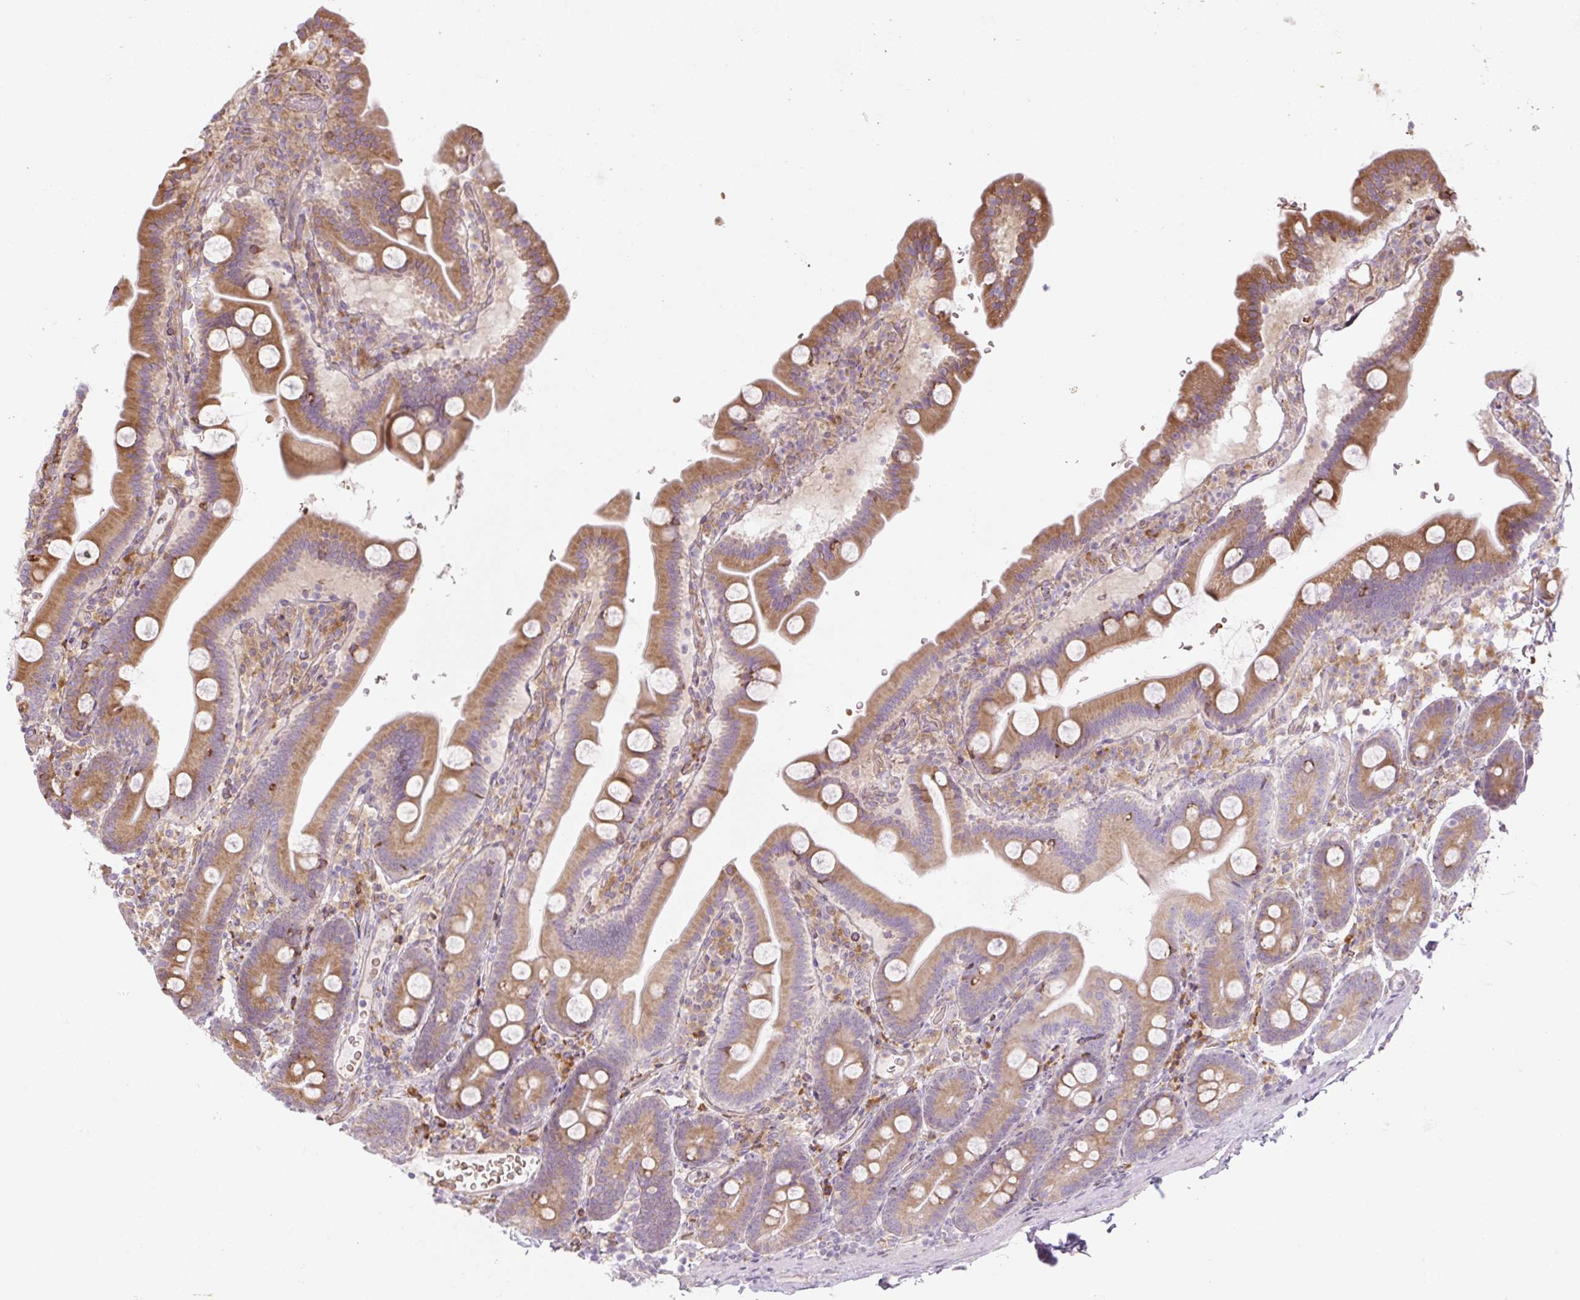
{"staining": {"intensity": "moderate", "quantity": ">75%", "location": "cytoplasmic/membranous"}, "tissue": "duodenum", "cell_type": "Glandular cells", "image_type": "normal", "snomed": [{"axis": "morphology", "description": "Normal tissue, NOS"}, {"axis": "topography", "description": "Duodenum"}], "caption": "Protein staining of normal duodenum demonstrates moderate cytoplasmic/membranous expression in approximately >75% of glandular cells. The staining was performed using DAB to visualize the protein expression in brown, while the nuclei were stained in blue with hematoxylin (Magnification: 20x).", "gene": "RASA1", "patient": {"sex": "male", "age": 55}}